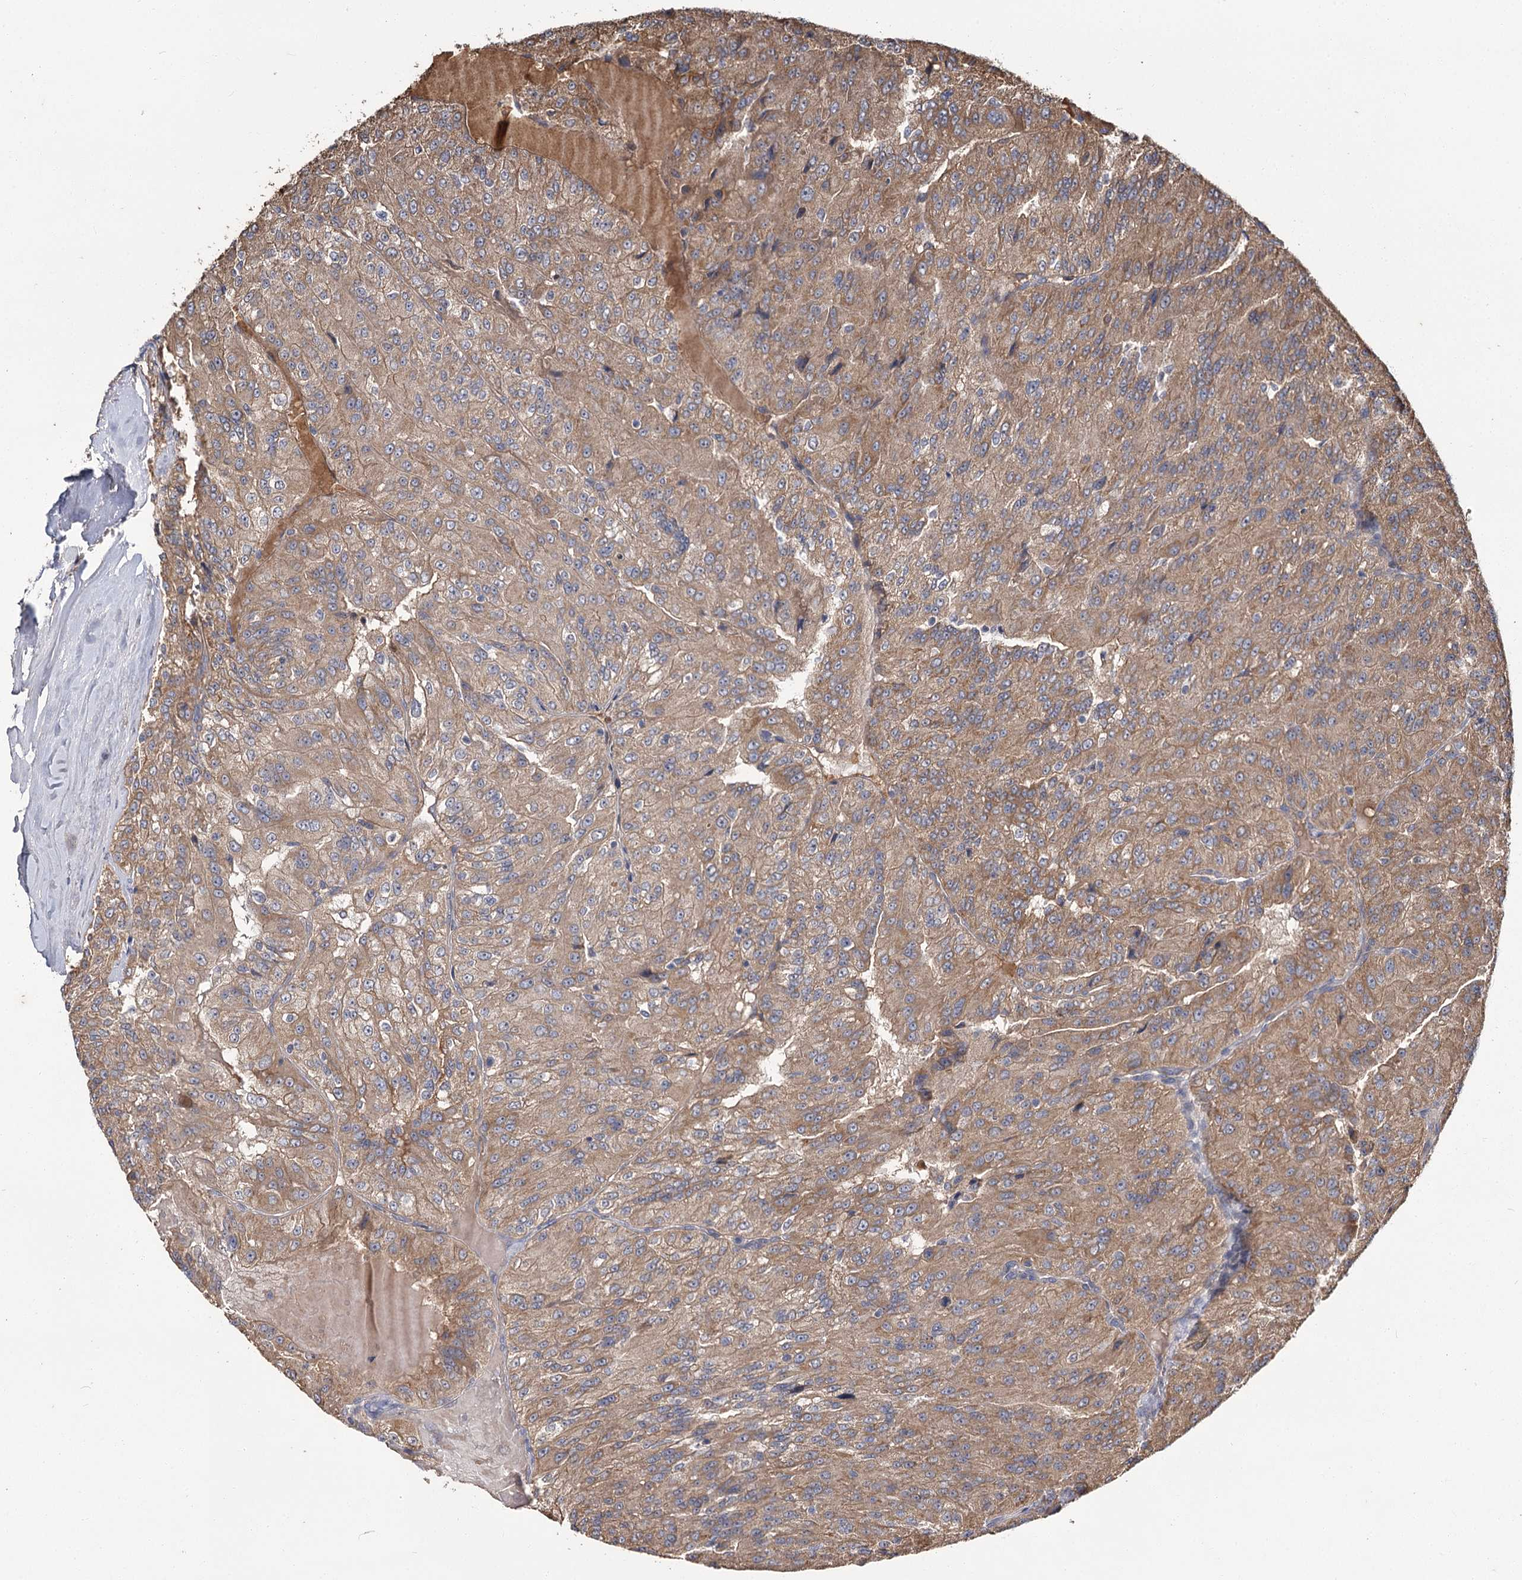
{"staining": {"intensity": "moderate", "quantity": ">75%", "location": "cytoplasmic/membranous"}, "tissue": "renal cancer", "cell_type": "Tumor cells", "image_type": "cancer", "snomed": [{"axis": "morphology", "description": "Adenocarcinoma, NOS"}, {"axis": "topography", "description": "Kidney"}], "caption": "Renal cancer (adenocarcinoma) stained for a protein (brown) exhibits moderate cytoplasmic/membranous positive staining in about >75% of tumor cells.", "gene": "MFN1", "patient": {"sex": "female", "age": 63}}